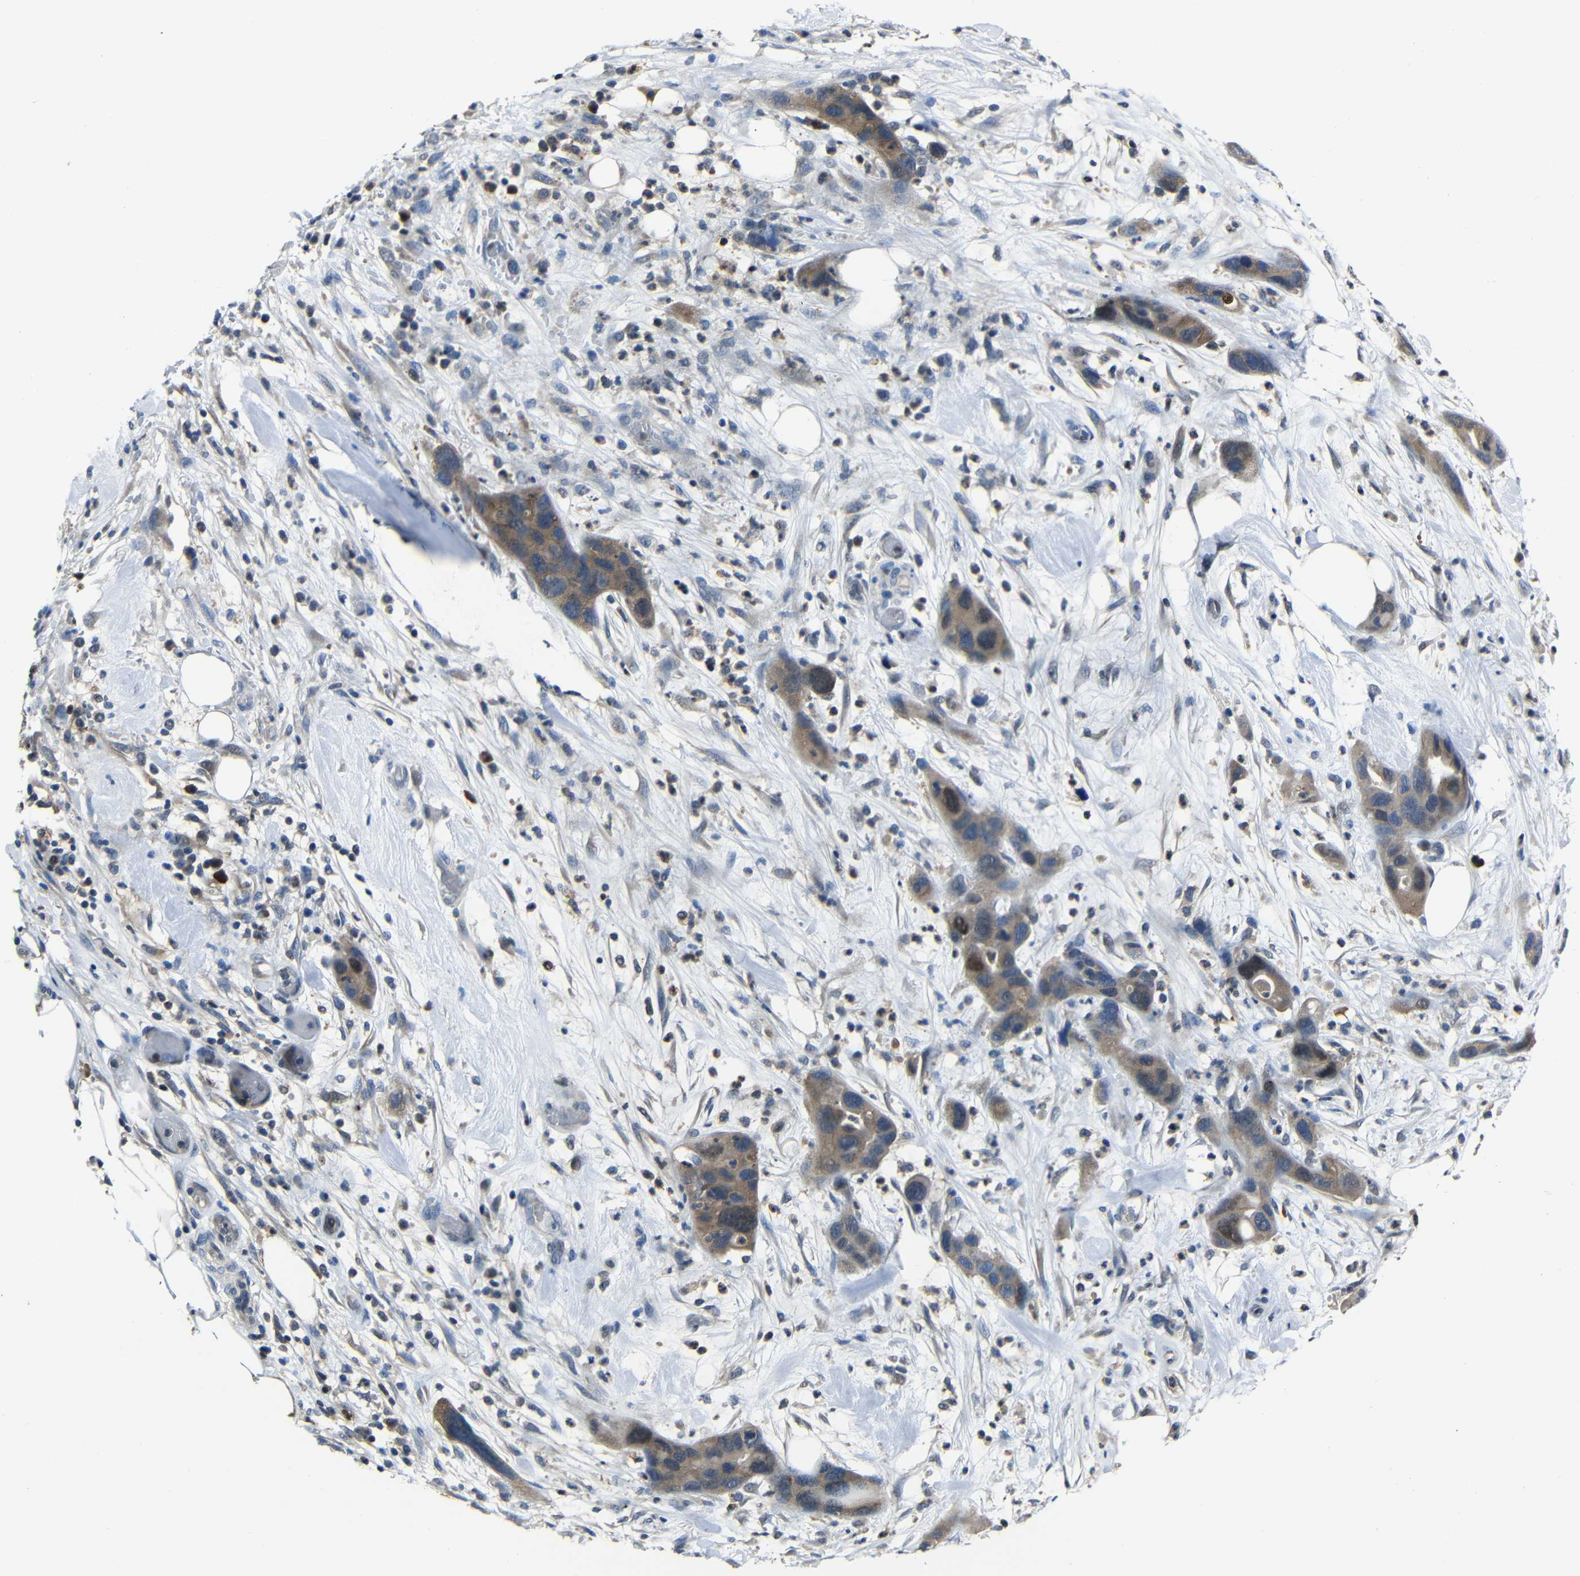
{"staining": {"intensity": "moderate", "quantity": ">75%", "location": "cytoplasmic/membranous"}, "tissue": "pancreatic cancer", "cell_type": "Tumor cells", "image_type": "cancer", "snomed": [{"axis": "morphology", "description": "Adenocarcinoma, NOS"}, {"axis": "topography", "description": "Pancreas"}], "caption": "Pancreatic cancer (adenocarcinoma) tissue demonstrates moderate cytoplasmic/membranous positivity in about >75% of tumor cells", "gene": "SEMA4B", "patient": {"sex": "female", "age": 71}}